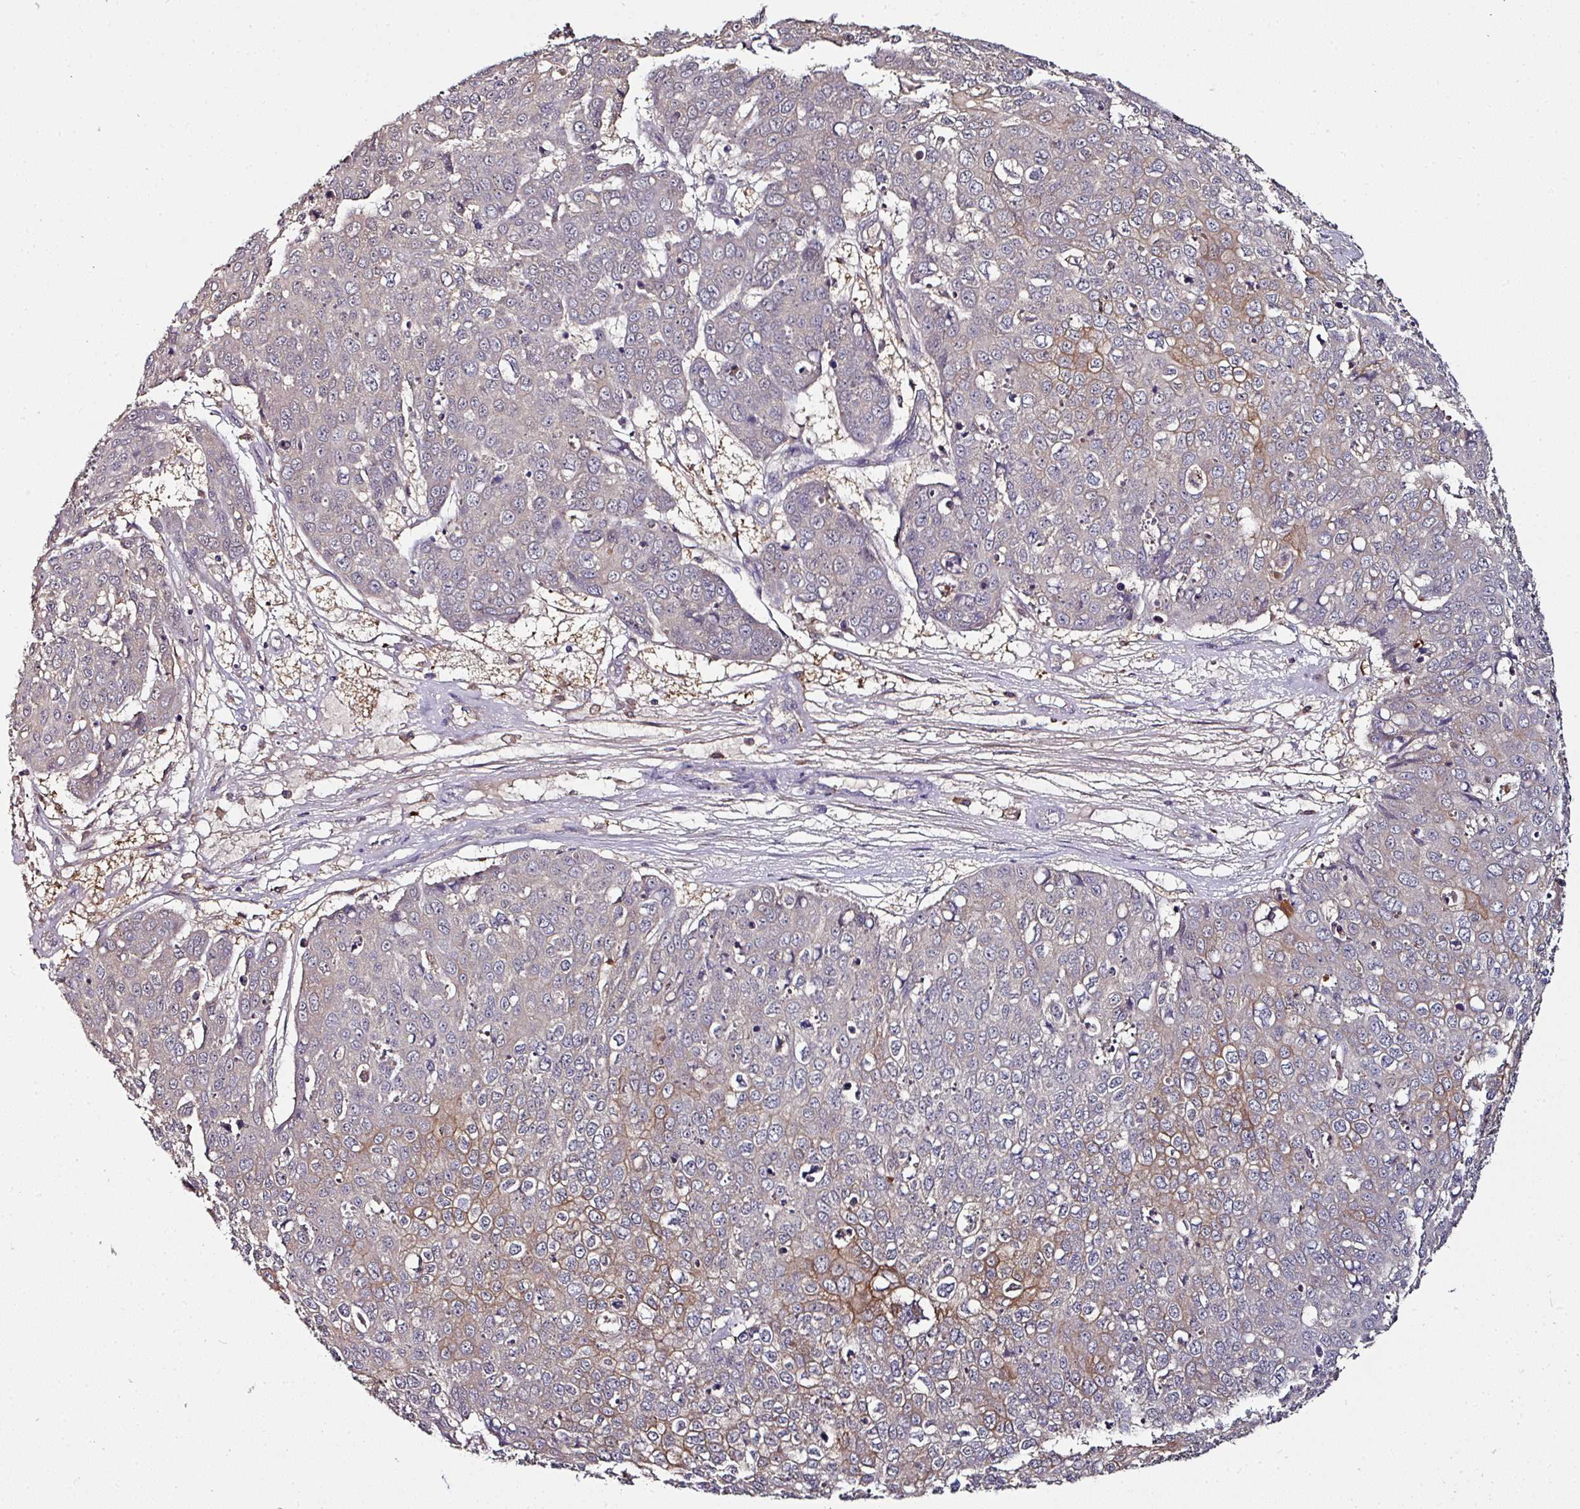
{"staining": {"intensity": "moderate", "quantity": "<25%", "location": "cytoplasmic/membranous"}, "tissue": "skin cancer", "cell_type": "Tumor cells", "image_type": "cancer", "snomed": [{"axis": "morphology", "description": "Normal tissue, NOS"}, {"axis": "morphology", "description": "Squamous cell carcinoma, NOS"}, {"axis": "topography", "description": "Skin"}], "caption": "Protein staining reveals moderate cytoplasmic/membranous staining in about <25% of tumor cells in skin cancer. (Stains: DAB in brown, nuclei in blue, Microscopy: brightfield microscopy at high magnification).", "gene": "CTDSP2", "patient": {"sex": "male", "age": 72}}